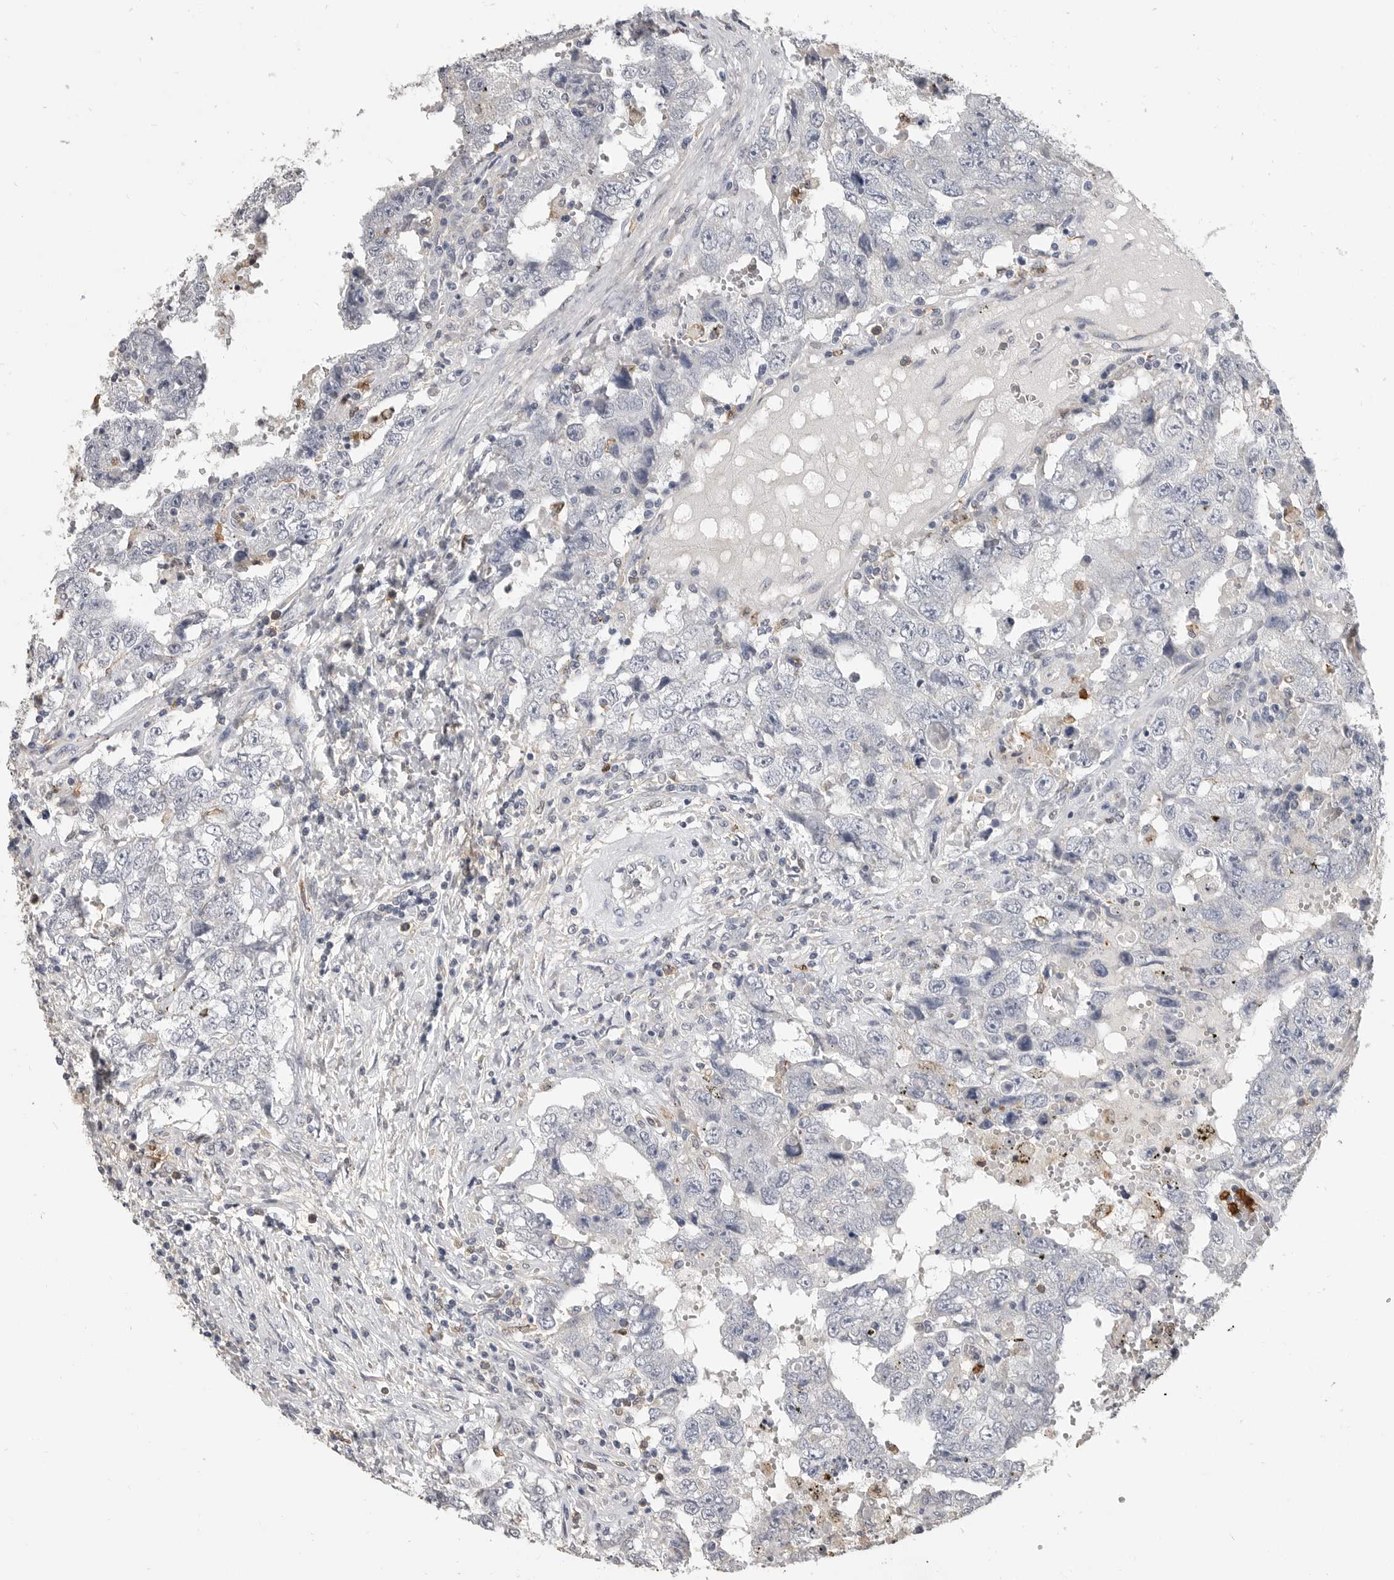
{"staining": {"intensity": "negative", "quantity": "none", "location": "none"}, "tissue": "testis cancer", "cell_type": "Tumor cells", "image_type": "cancer", "snomed": [{"axis": "morphology", "description": "Carcinoma, Embryonal, NOS"}, {"axis": "topography", "description": "Testis"}], "caption": "DAB (3,3'-diaminobenzidine) immunohistochemical staining of human testis cancer (embryonal carcinoma) demonstrates no significant expression in tumor cells.", "gene": "LTBR", "patient": {"sex": "male", "age": 26}}